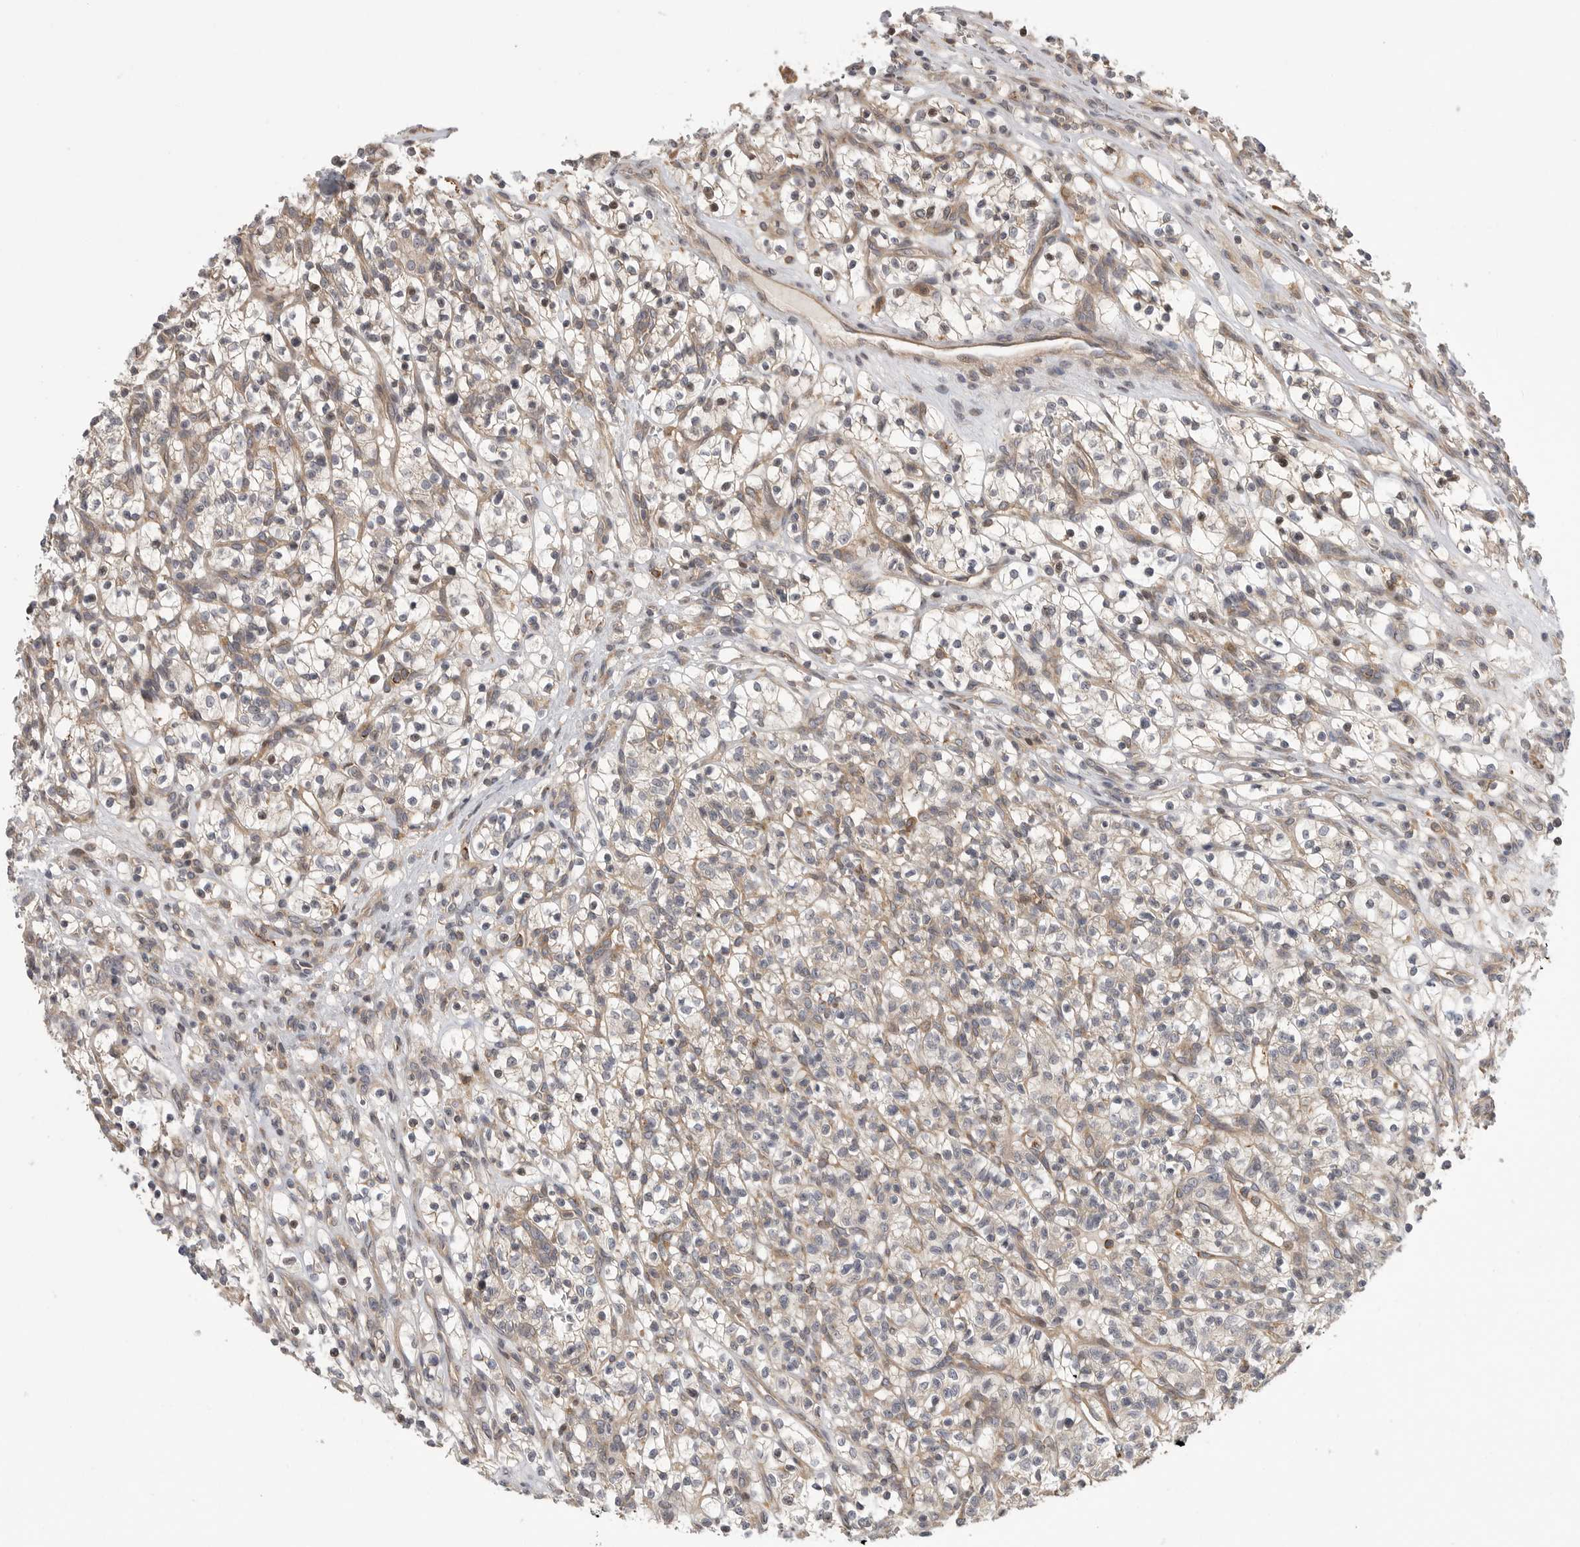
{"staining": {"intensity": "negative", "quantity": "none", "location": "none"}, "tissue": "renal cancer", "cell_type": "Tumor cells", "image_type": "cancer", "snomed": [{"axis": "morphology", "description": "Adenocarcinoma, NOS"}, {"axis": "topography", "description": "Kidney"}], "caption": "This is an immunohistochemistry (IHC) micrograph of human adenocarcinoma (renal). There is no staining in tumor cells.", "gene": "OXR1", "patient": {"sex": "female", "age": 57}}